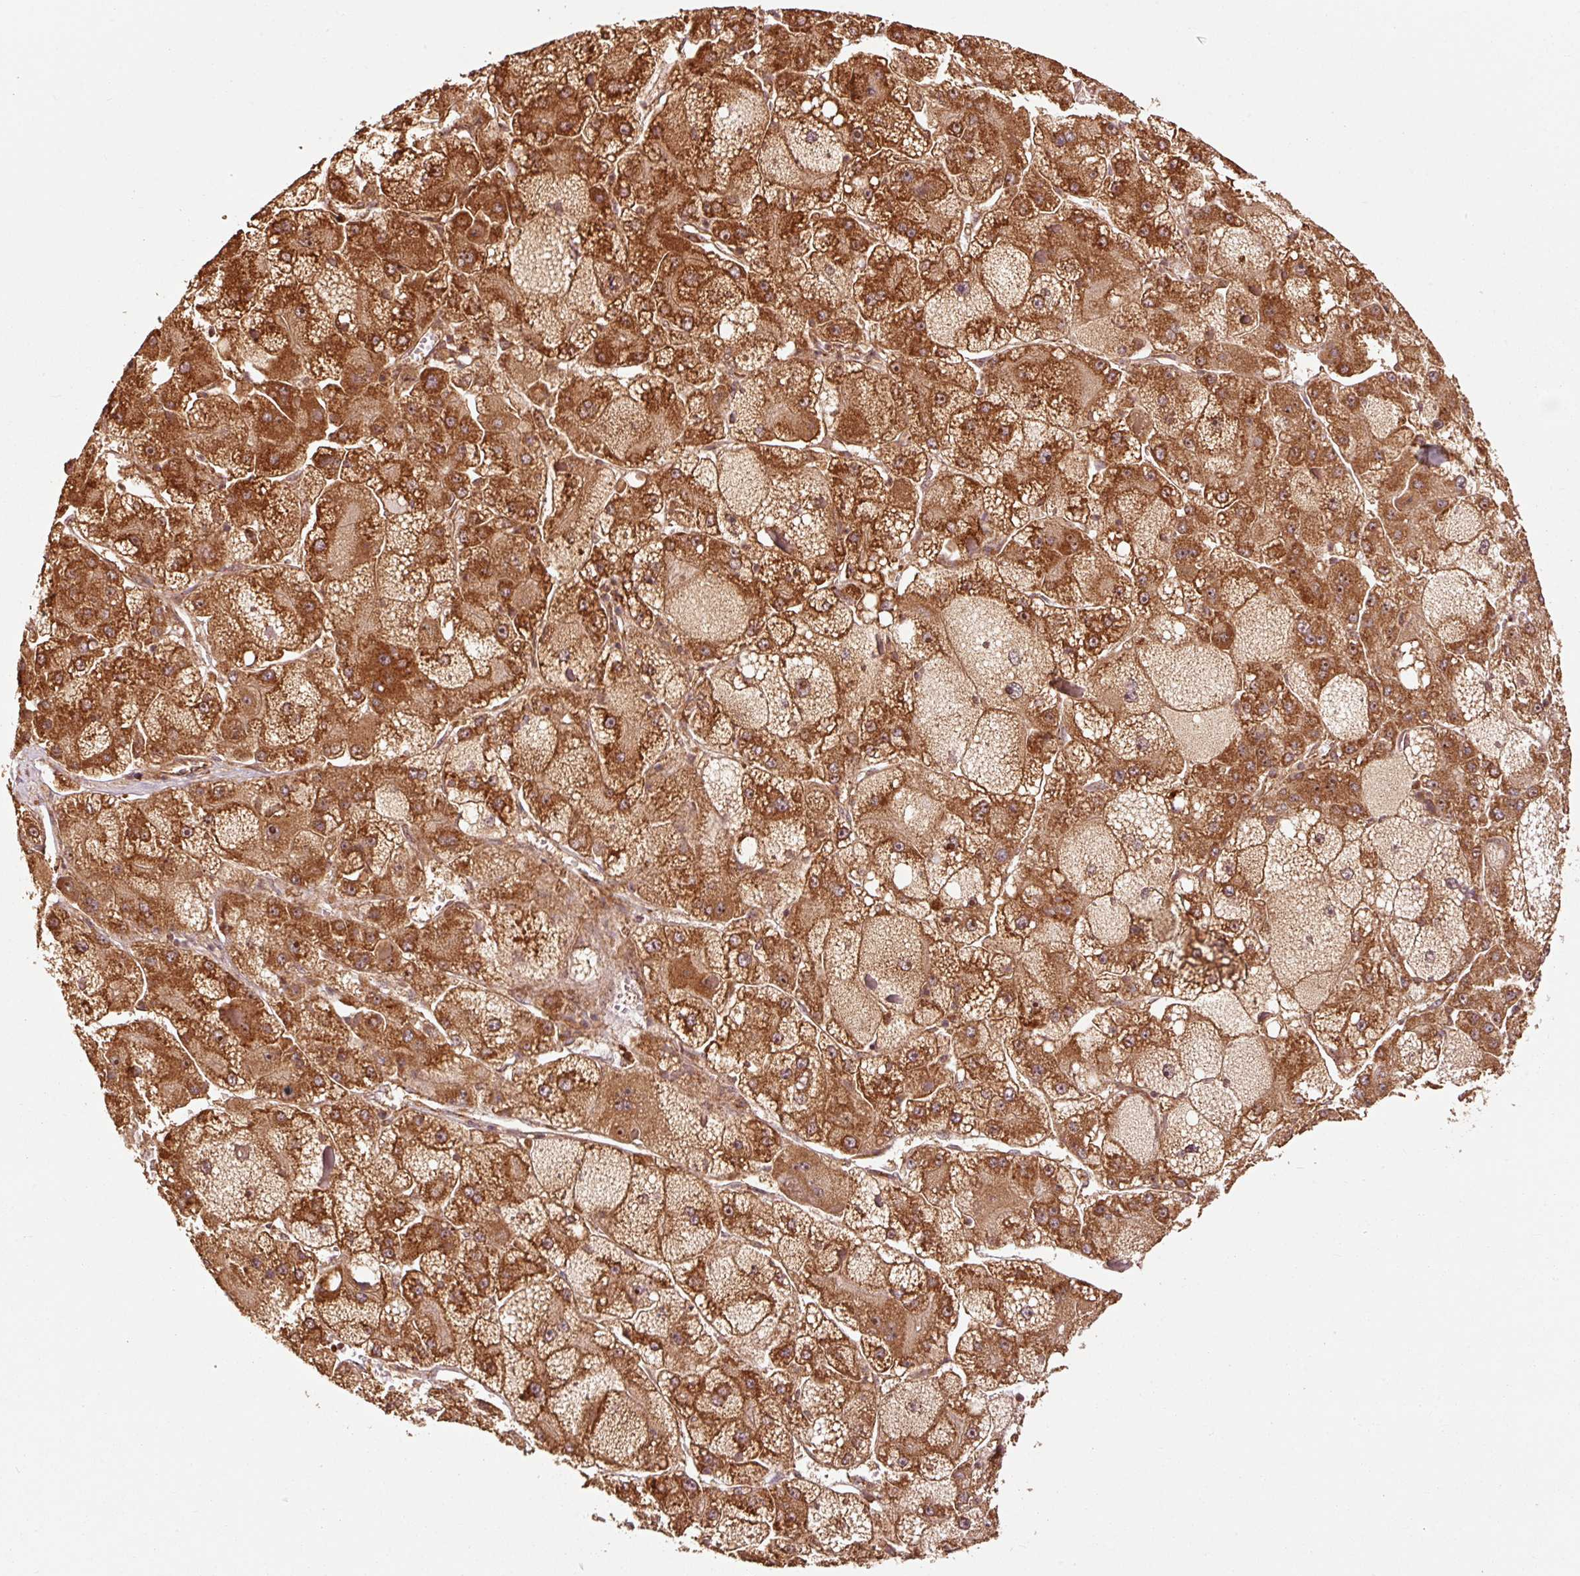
{"staining": {"intensity": "strong", "quantity": ">75%", "location": "cytoplasmic/membranous"}, "tissue": "liver cancer", "cell_type": "Tumor cells", "image_type": "cancer", "snomed": [{"axis": "morphology", "description": "Carcinoma, Hepatocellular, NOS"}, {"axis": "topography", "description": "Liver"}], "caption": "Protein analysis of liver cancer tissue displays strong cytoplasmic/membranous staining in about >75% of tumor cells. Ihc stains the protein of interest in brown and the nuclei are stained blue.", "gene": "MRPL16", "patient": {"sex": "female", "age": 73}}